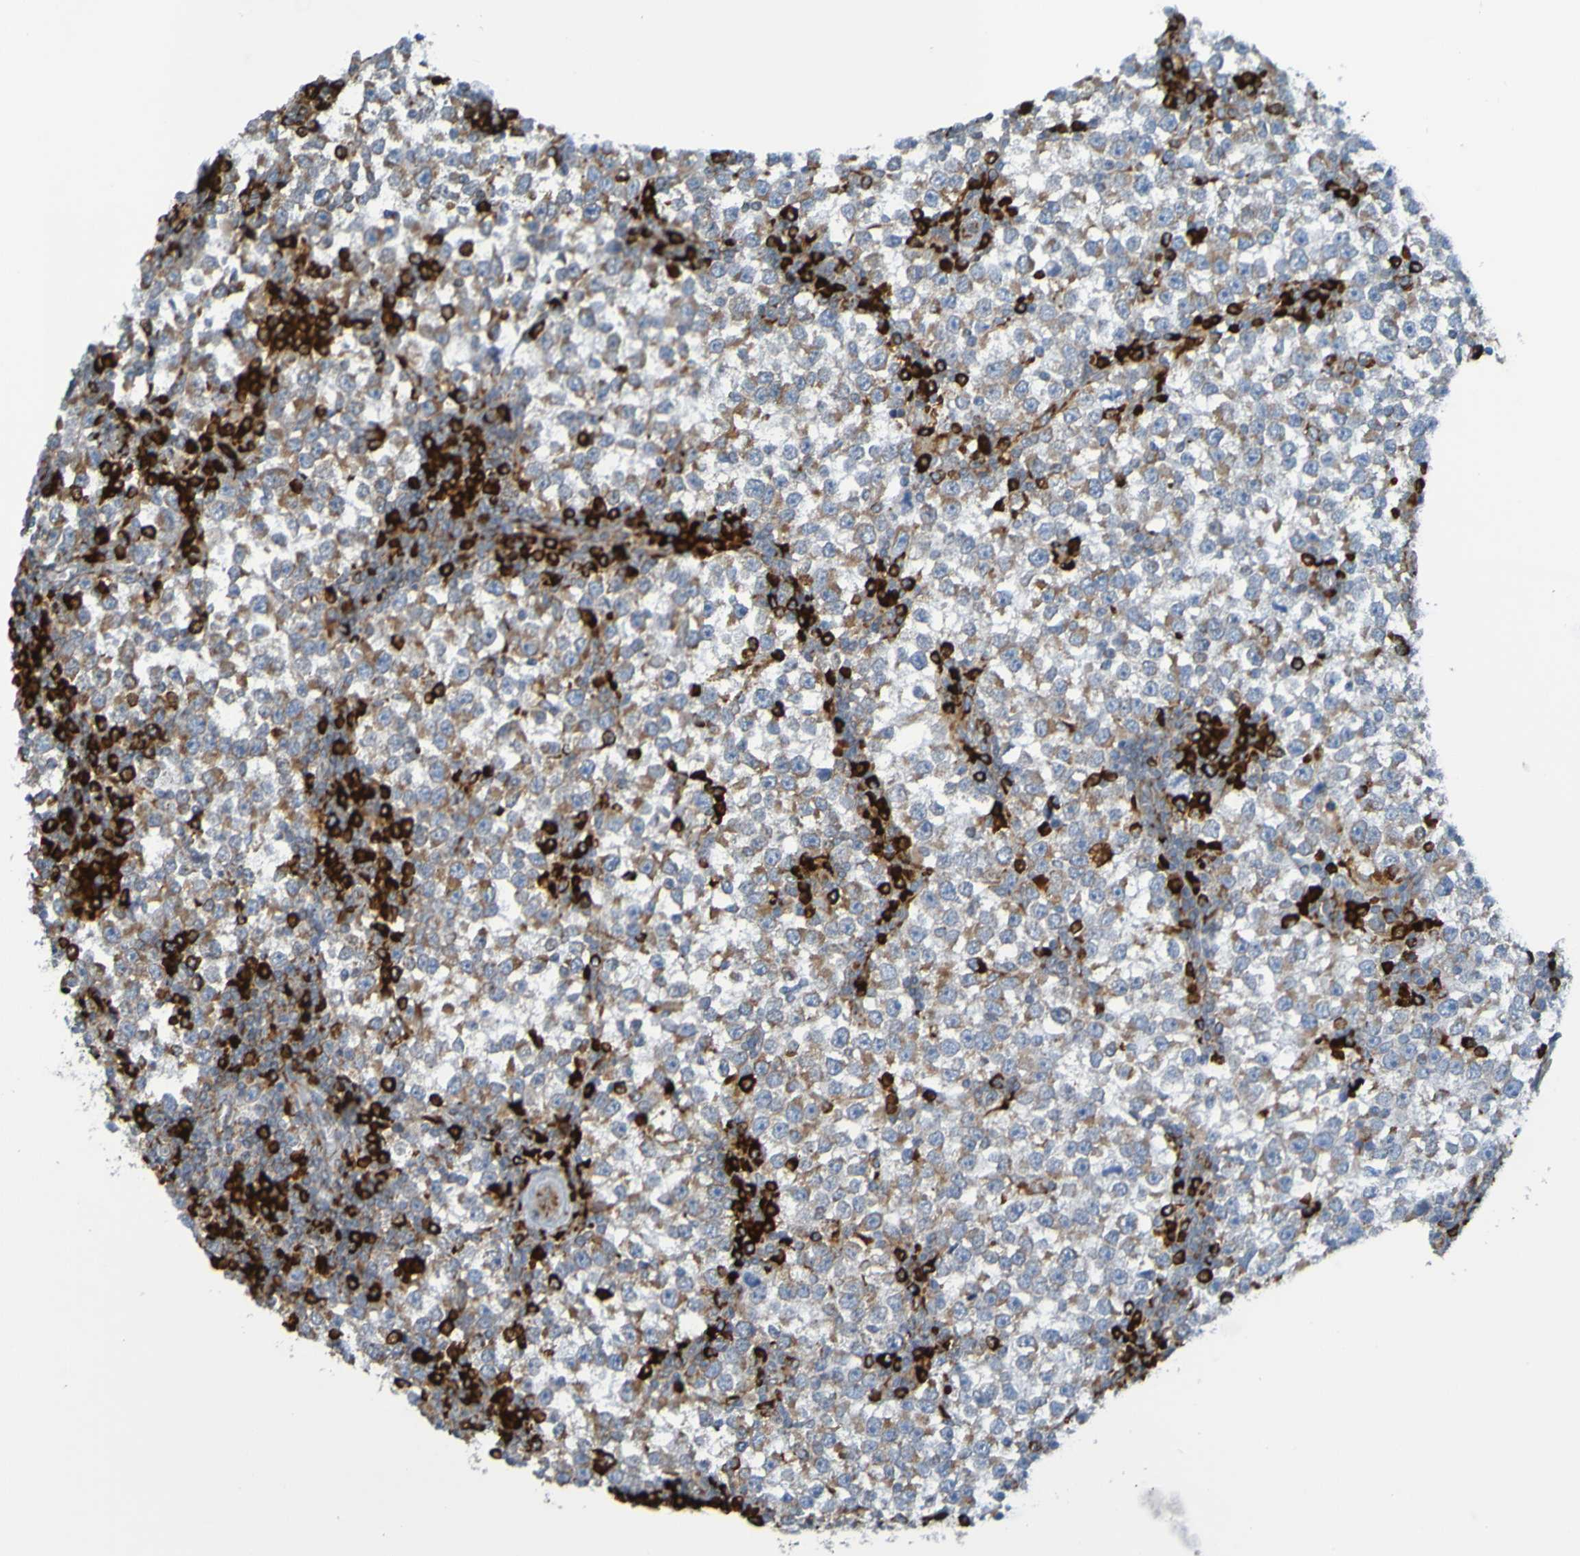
{"staining": {"intensity": "weak", "quantity": "<25%", "location": "cytoplasmic/membranous"}, "tissue": "testis cancer", "cell_type": "Tumor cells", "image_type": "cancer", "snomed": [{"axis": "morphology", "description": "Seminoma, NOS"}, {"axis": "topography", "description": "Testis"}], "caption": "Immunohistochemistry (IHC) micrograph of human testis cancer (seminoma) stained for a protein (brown), which shows no expression in tumor cells. (DAB immunohistochemistry visualized using brightfield microscopy, high magnification).", "gene": "SSR1", "patient": {"sex": "male", "age": 65}}